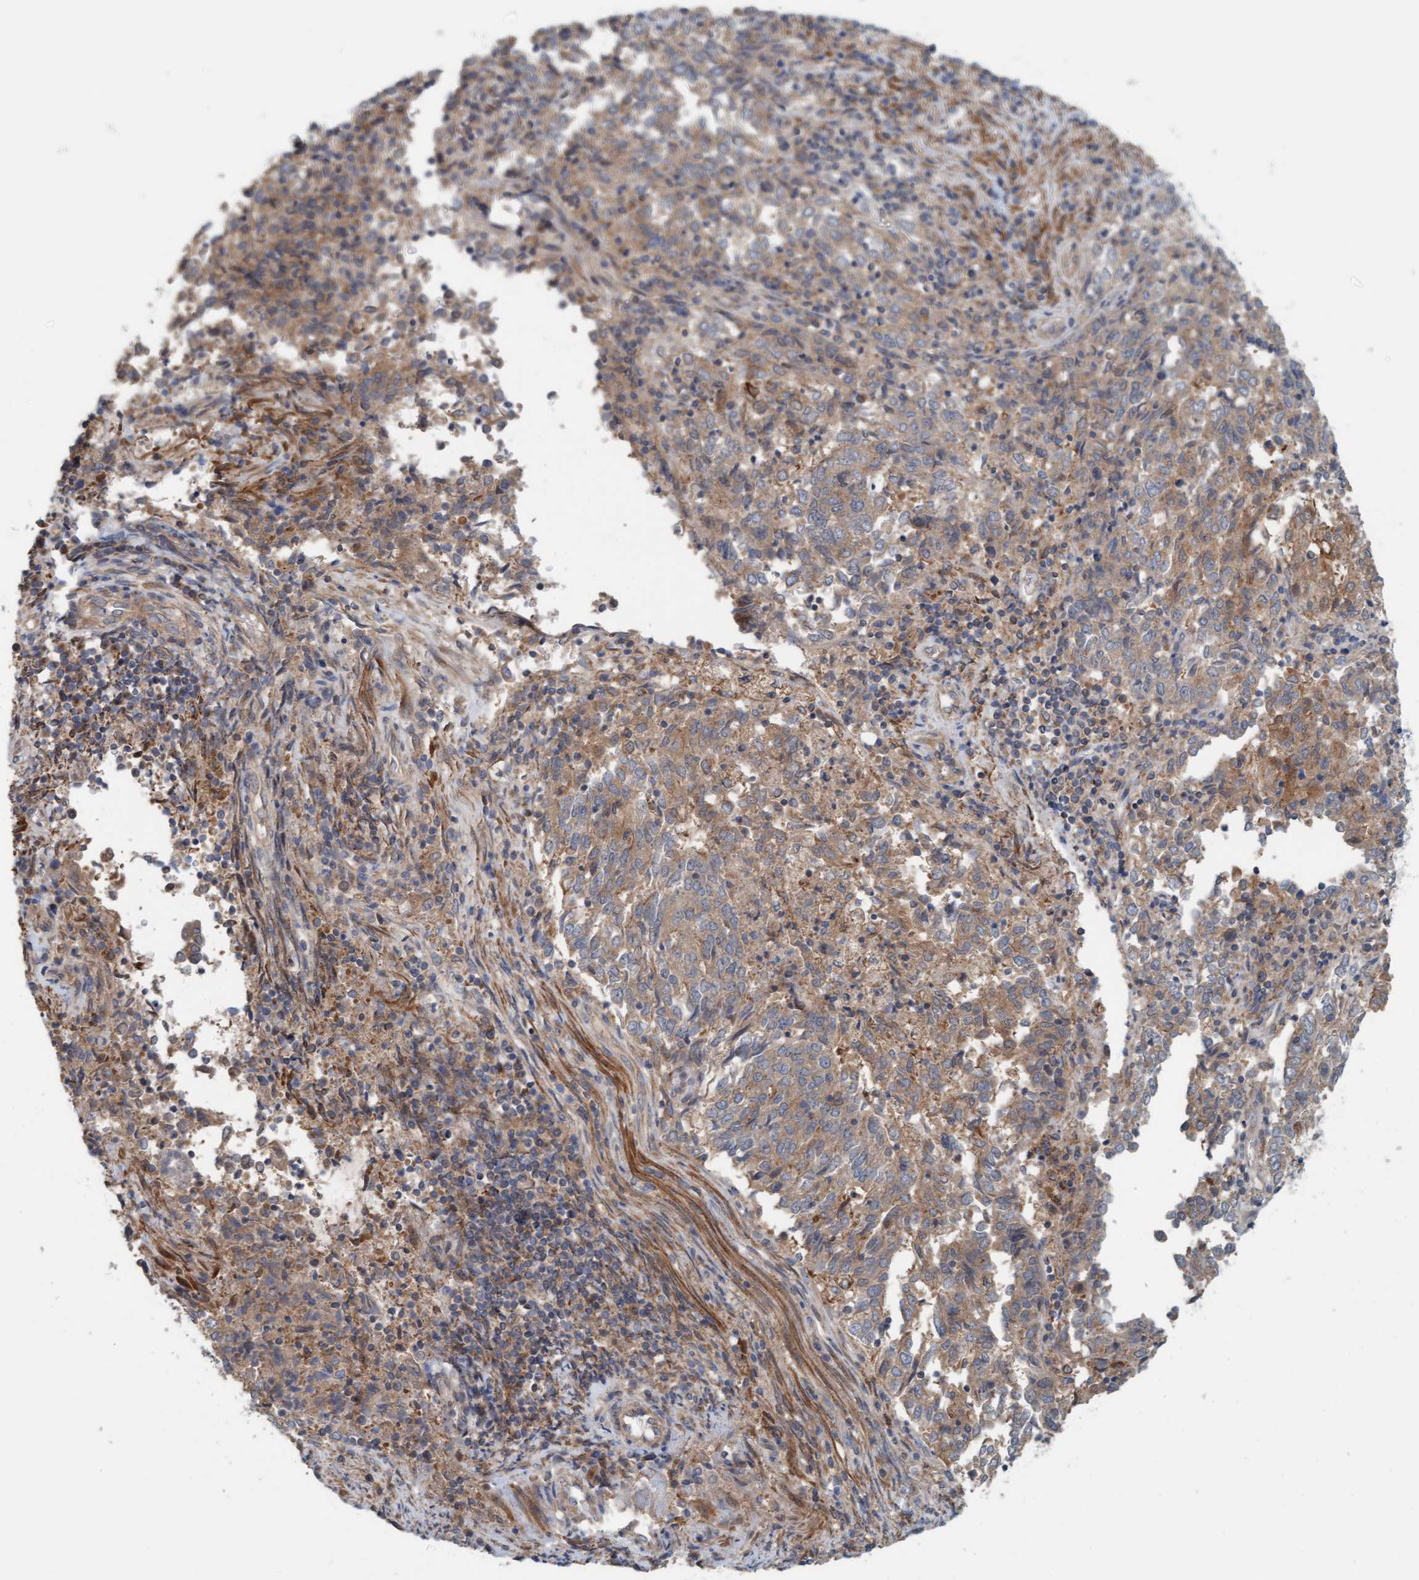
{"staining": {"intensity": "weak", "quantity": "<25%", "location": "cytoplasmic/membranous"}, "tissue": "endometrial cancer", "cell_type": "Tumor cells", "image_type": "cancer", "snomed": [{"axis": "morphology", "description": "Adenocarcinoma, NOS"}, {"axis": "topography", "description": "Endometrium"}], "caption": "DAB immunohistochemical staining of endometrial cancer demonstrates no significant expression in tumor cells.", "gene": "UBAP1", "patient": {"sex": "female", "age": 80}}